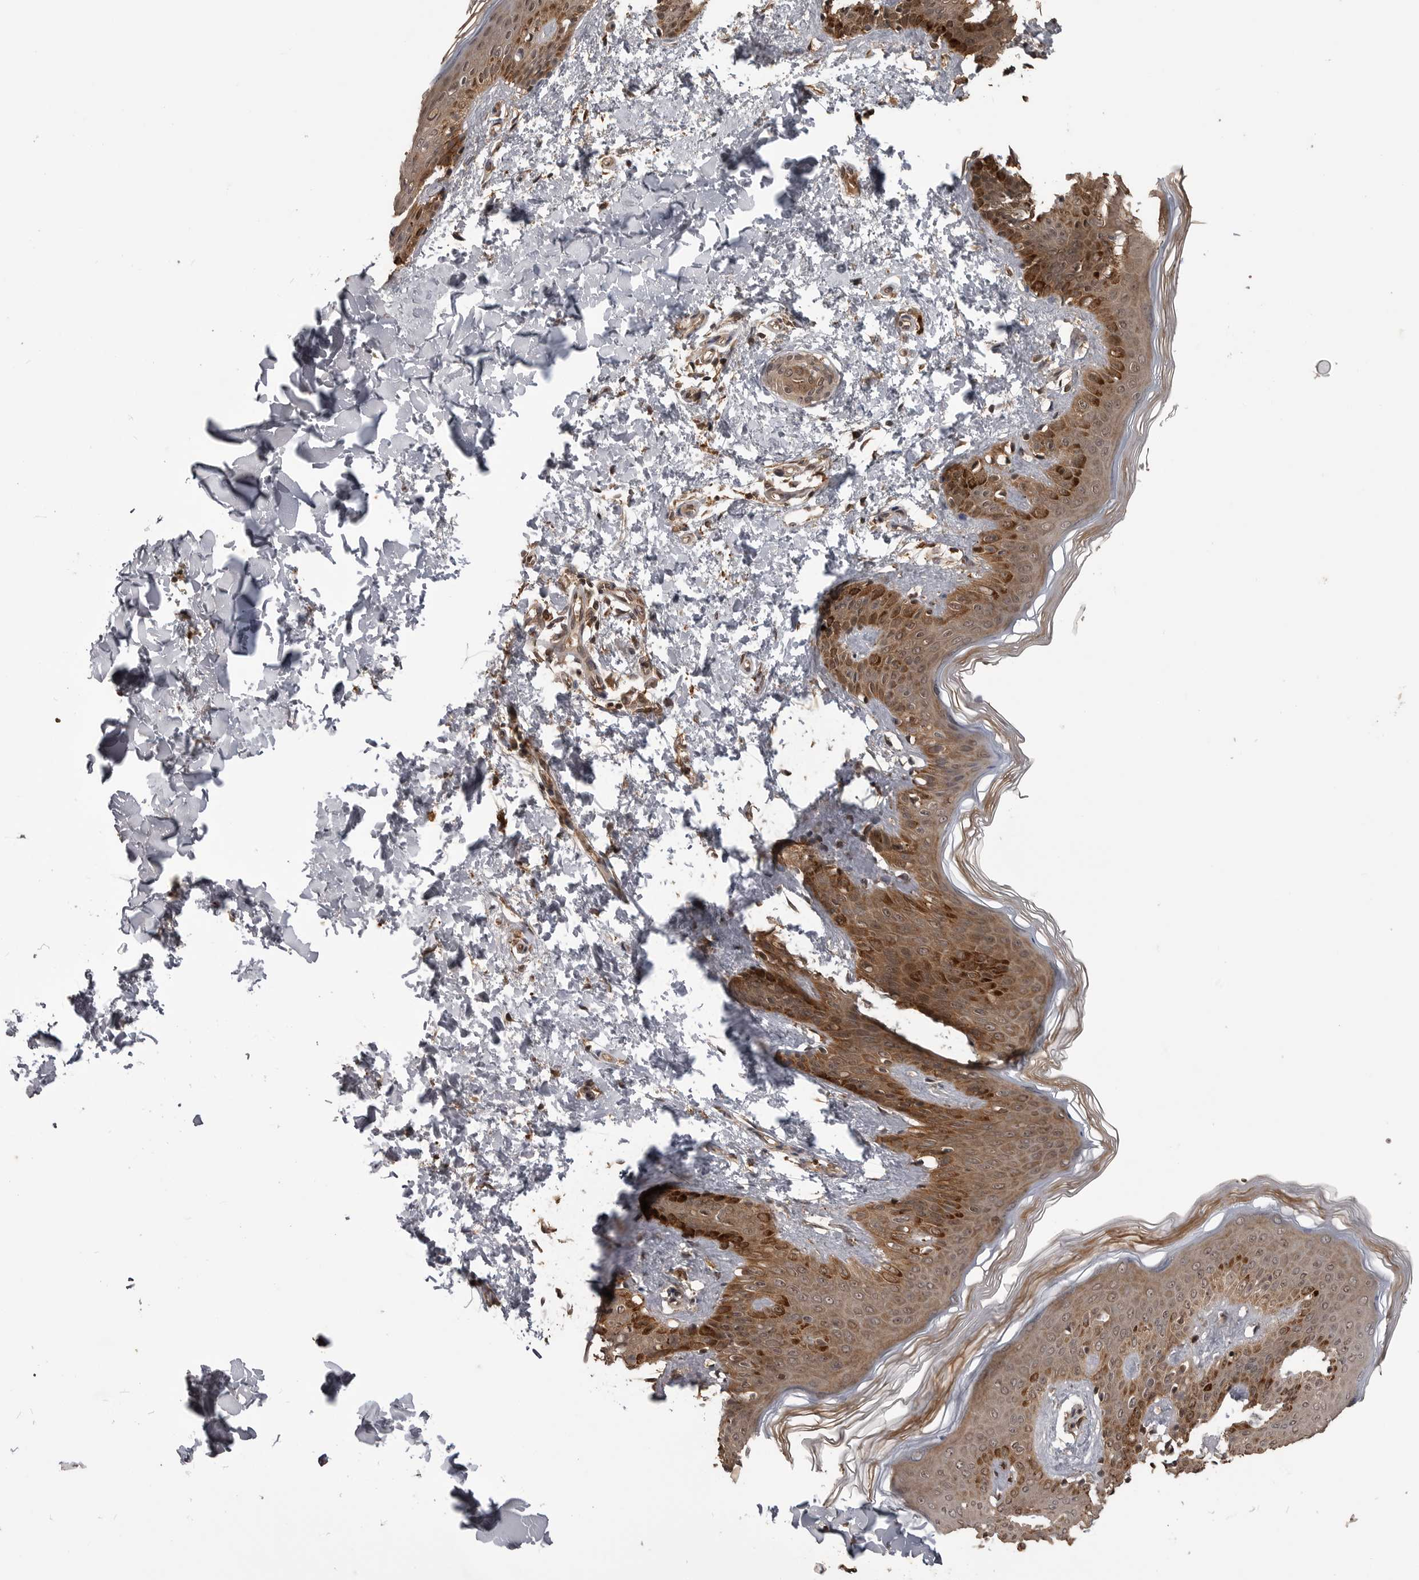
{"staining": {"intensity": "weak", "quantity": ">75%", "location": "cytoplasmic/membranous"}, "tissue": "skin", "cell_type": "Fibroblasts", "image_type": "normal", "snomed": [{"axis": "morphology", "description": "Normal tissue, NOS"}, {"axis": "morphology", "description": "Neoplasm, benign, NOS"}, {"axis": "topography", "description": "Skin"}, {"axis": "topography", "description": "Soft tissue"}], "caption": "Skin stained with IHC shows weak cytoplasmic/membranous staining in approximately >75% of fibroblasts.", "gene": "AKAP7", "patient": {"sex": "male", "age": 26}}